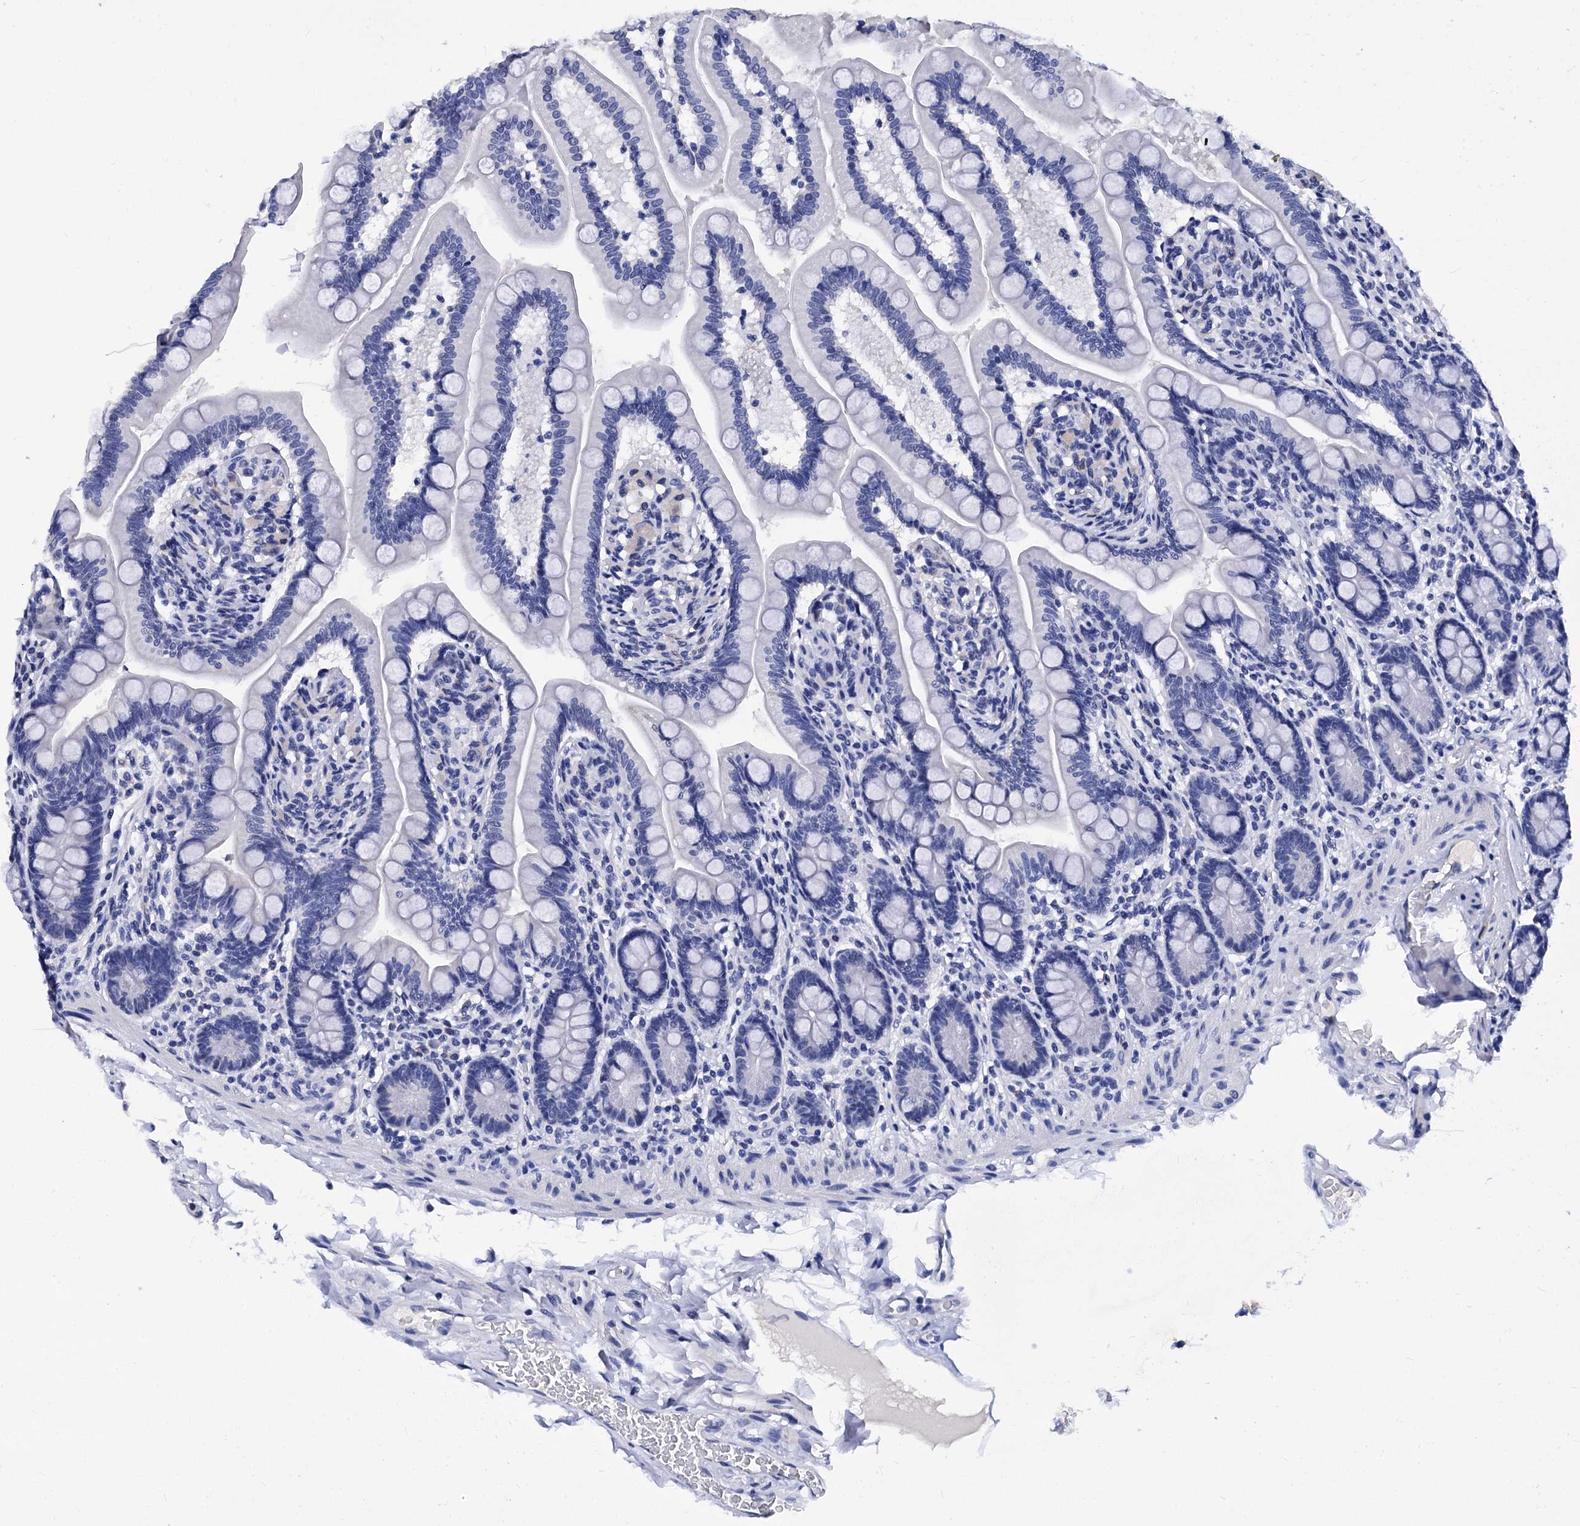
{"staining": {"intensity": "negative", "quantity": "none", "location": "none"}, "tissue": "small intestine", "cell_type": "Glandular cells", "image_type": "normal", "snomed": [{"axis": "morphology", "description": "Normal tissue, NOS"}, {"axis": "topography", "description": "Small intestine"}], "caption": "High magnification brightfield microscopy of unremarkable small intestine stained with DAB (brown) and counterstained with hematoxylin (blue): glandular cells show no significant positivity. The staining is performed using DAB brown chromogen with nuclei counter-stained in using hematoxylin.", "gene": "LRRC30", "patient": {"sex": "female", "age": 64}}